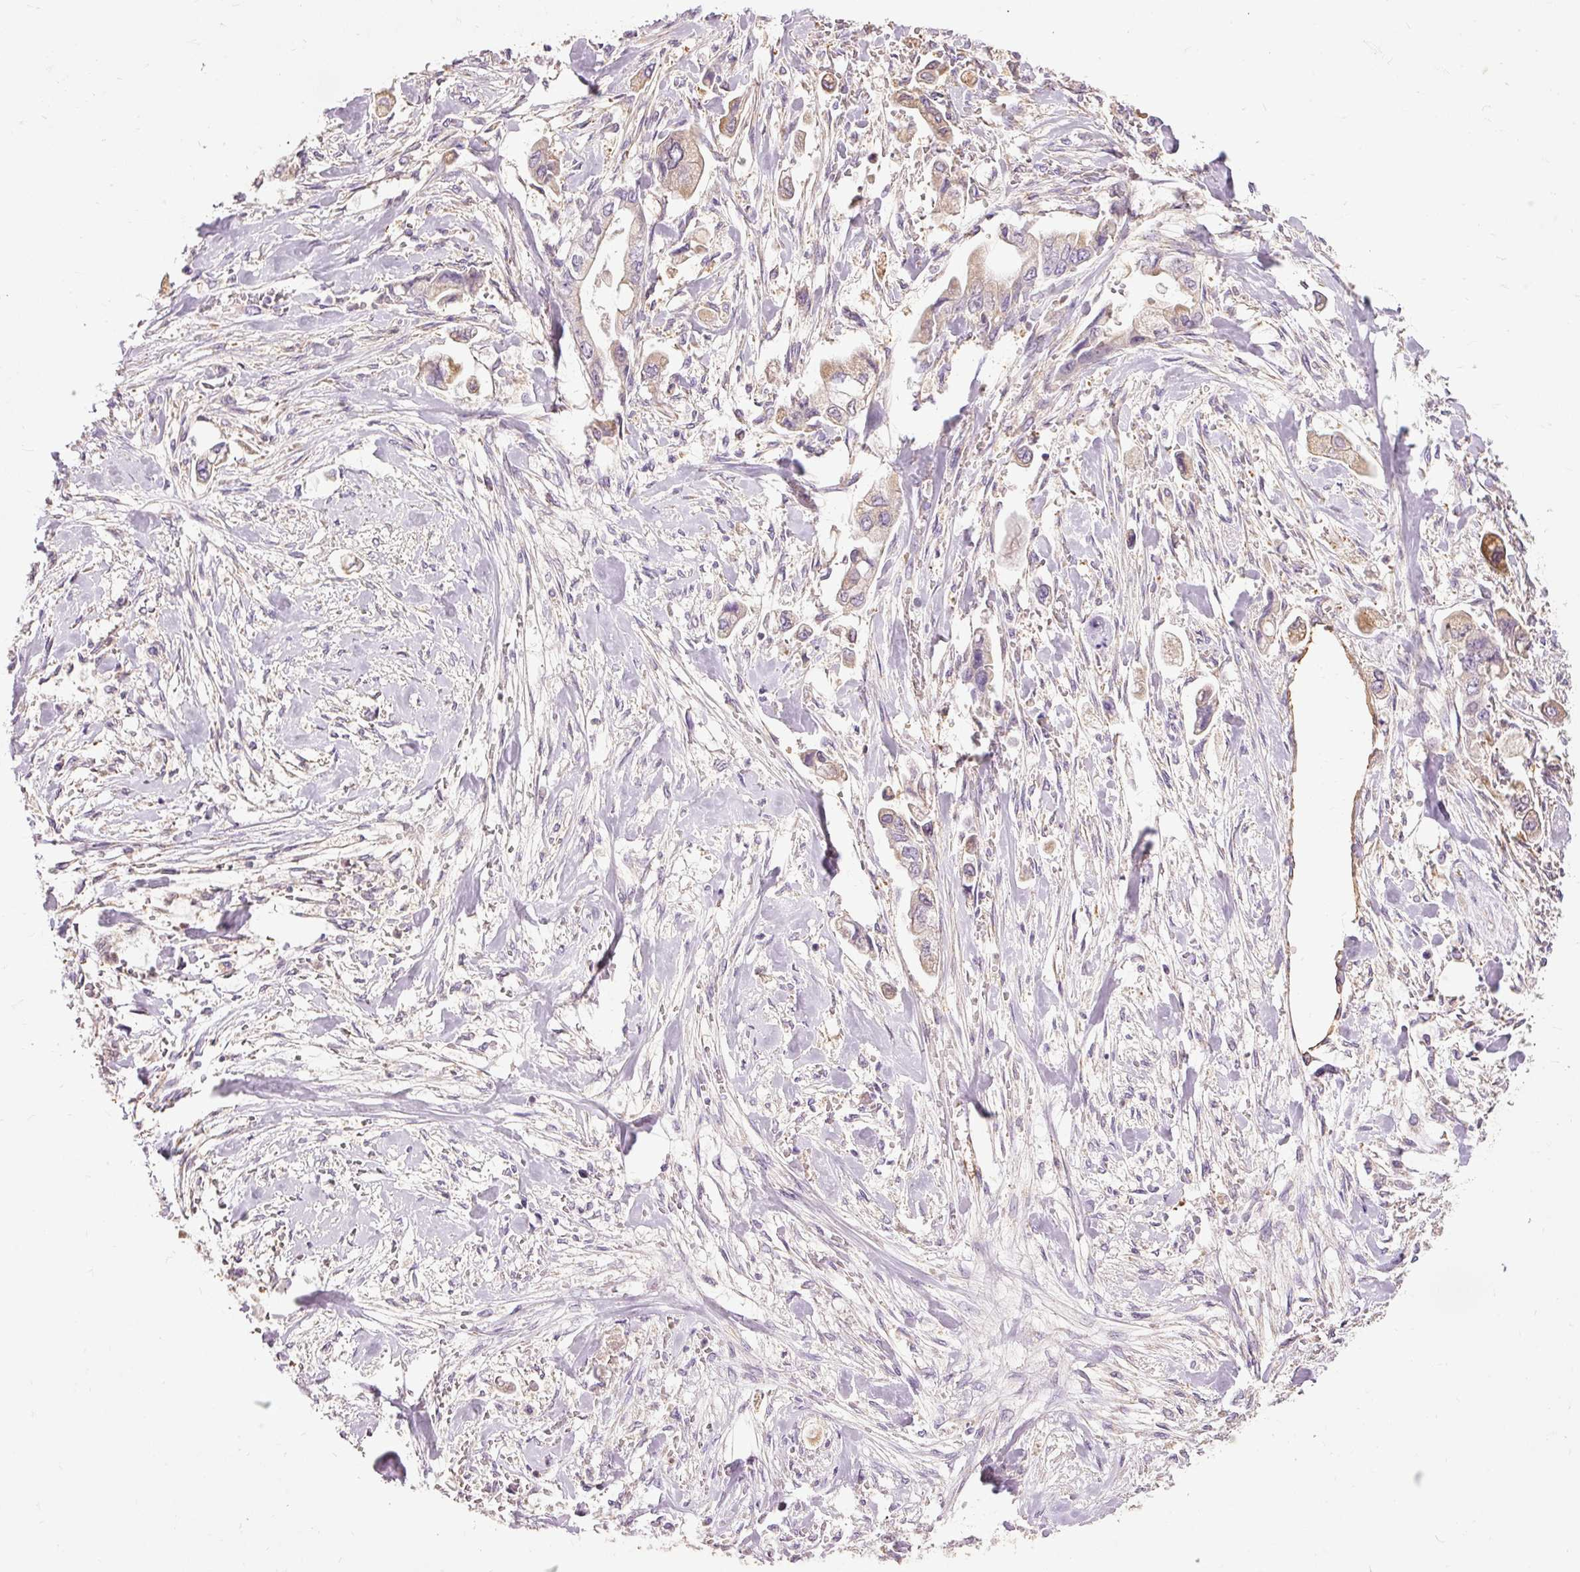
{"staining": {"intensity": "weak", "quantity": "<25%", "location": "cytoplasmic/membranous"}, "tissue": "stomach cancer", "cell_type": "Tumor cells", "image_type": "cancer", "snomed": [{"axis": "morphology", "description": "Adenocarcinoma, NOS"}, {"axis": "topography", "description": "Stomach"}], "caption": "This is an immunohistochemistry (IHC) photomicrograph of adenocarcinoma (stomach). There is no staining in tumor cells.", "gene": "PRDX5", "patient": {"sex": "male", "age": 62}}